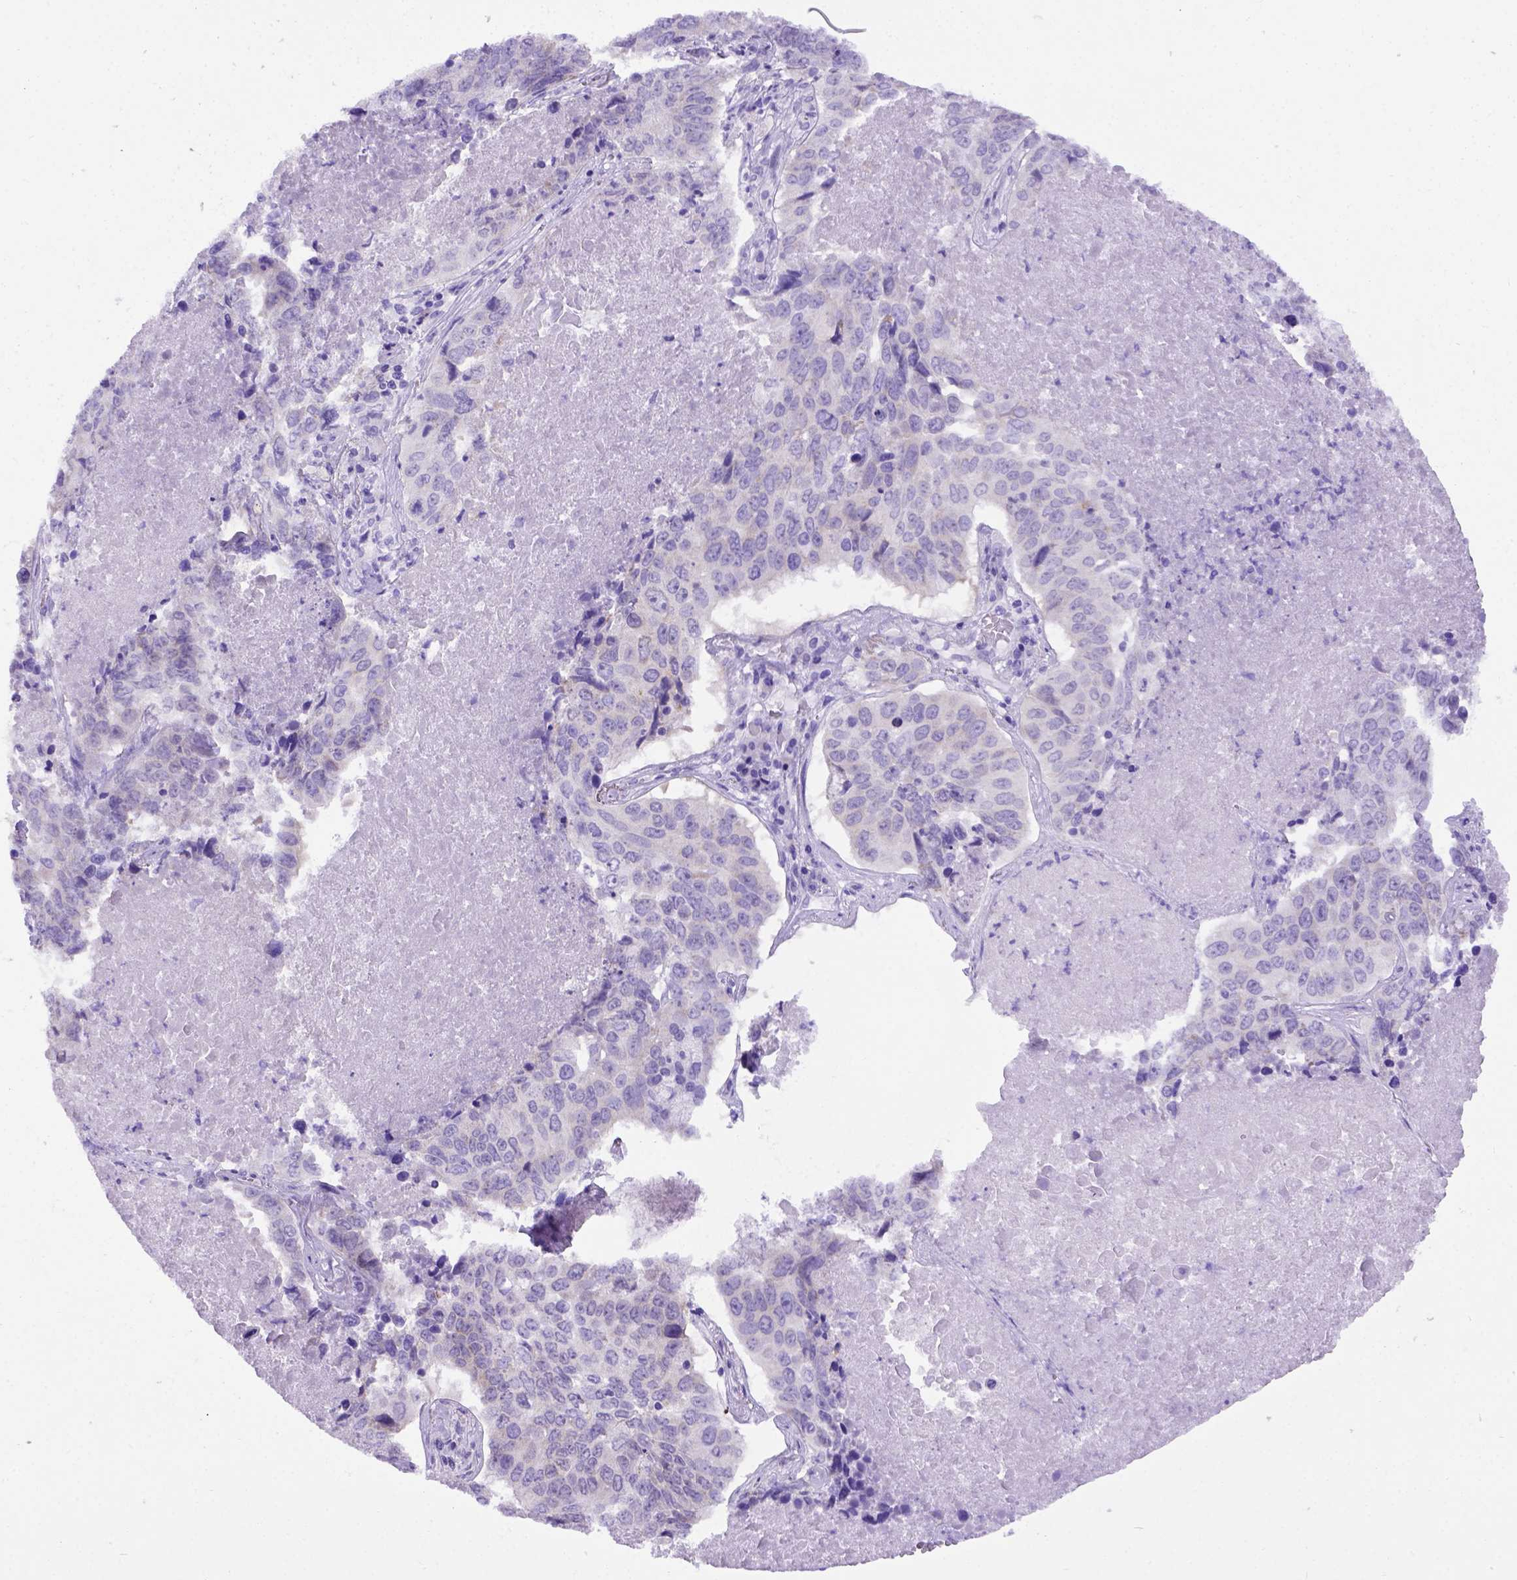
{"staining": {"intensity": "negative", "quantity": "none", "location": "none"}, "tissue": "lung cancer", "cell_type": "Tumor cells", "image_type": "cancer", "snomed": [{"axis": "morphology", "description": "Normal tissue, NOS"}, {"axis": "morphology", "description": "Squamous cell carcinoma, NOS"}, {"axis": "topography", "description": "Bronchus"}, {"axis": "topography", "description": "Lung"}], "caption": "High magnification brightfield microscopy of squamous cell carcinoma (lung) stained with DAB (3,3'-diaminobenzidine) (brown) and counterstained with hematoxylin (blue): tumor cells show no significant staining.", "gene": "FOXI1", "patient": {"sex": "male", "age": 64}}